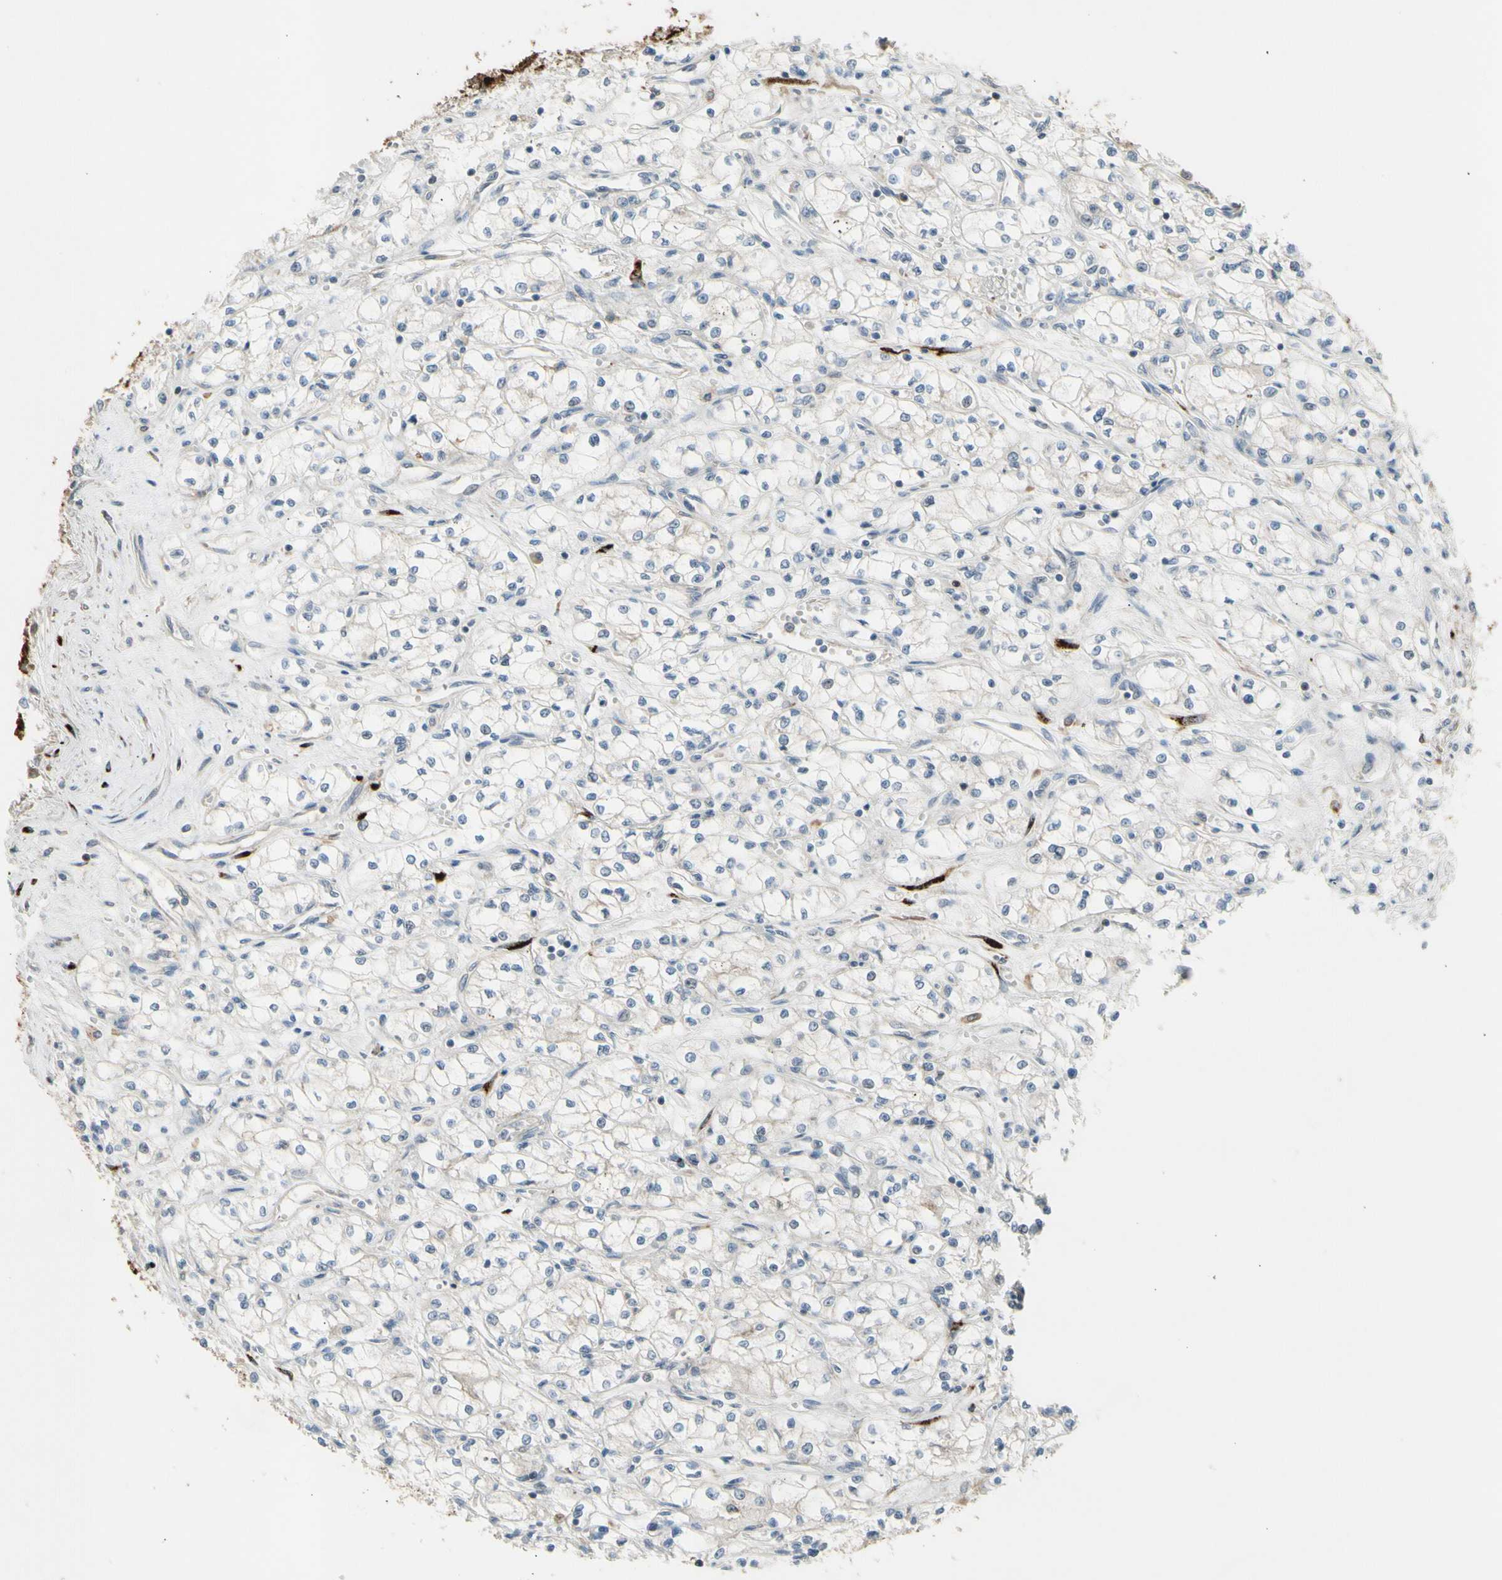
{"staining": {"intensity": "negative", "quantity": "none", "location": "none"}, "tissue": "renal cancer", "cell_type": "Tumor cells", "image_type": "cancer", "snomed": [{"axis": "morphology", "description": "Normal tissue, NOS"}, {"axis": "morphology", "description": "Adenocarcinoma, NOS"}, {"axis": "topography", "description": "Kidney"}], "caption": "Renal adenocarcinoma was stained to show a protein in brown. There is no significant expression in tumor cells.", "gene": "GALNT5", "patient": {"sex": "male", "age": 59}}